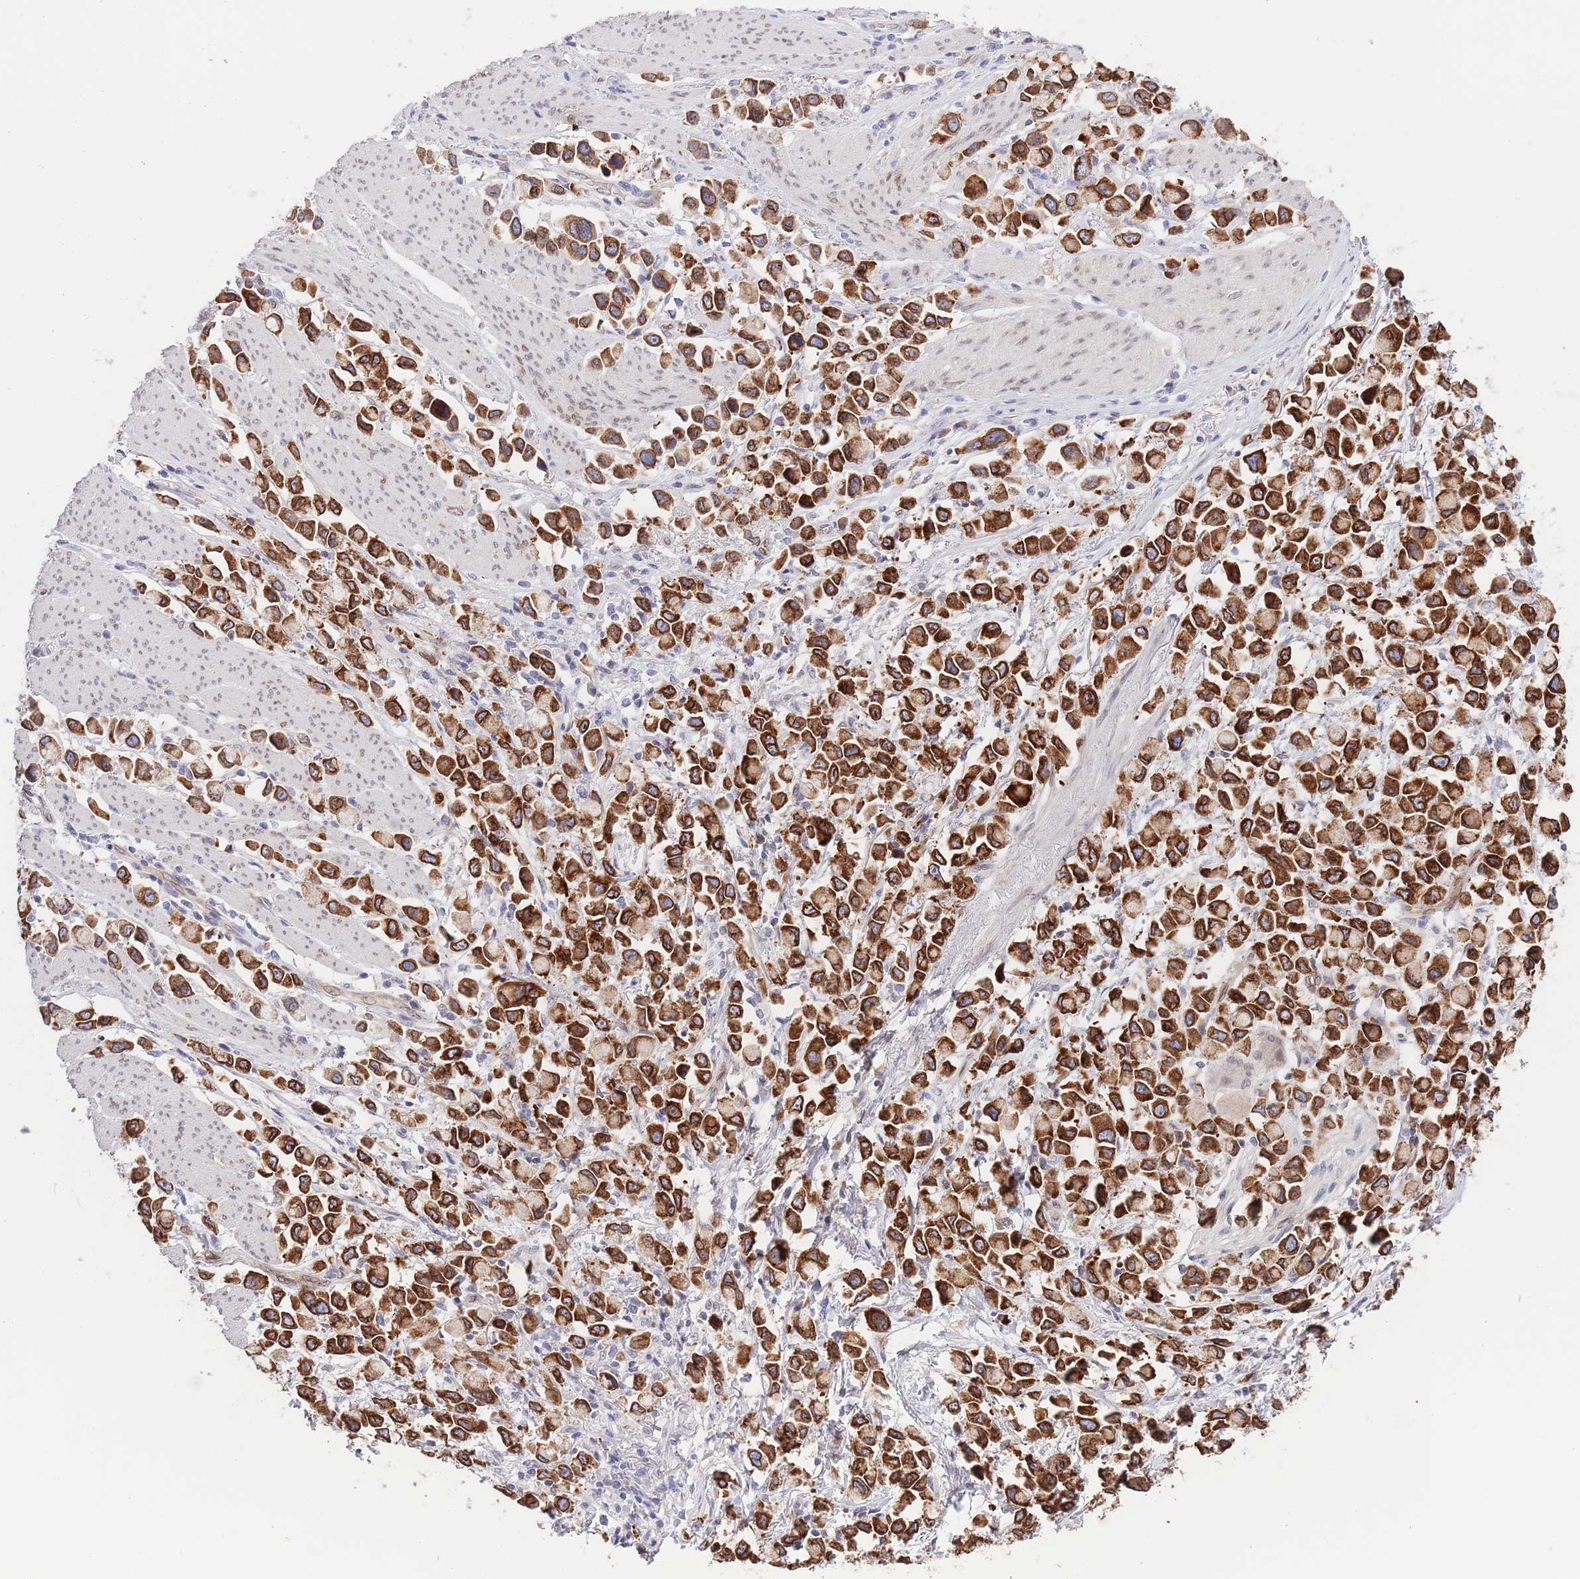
{"staining": {"intensity": "strong", "quantity": ">75%", "location": "cytoplasmic/membranous"}, "tissue": "stomach cancer", "cell_type": "Tumor cells", "image_type": "cancer", "snomed": [{"axis": "morphology", "description": "Adenocarcinoma, NOS"}, {"axis": "topography", "description": "Stomach"}], "caption": "Immunohistochemistry (IHC) micrograph of neoplastic tissue: stomach adenocarcinoma stained using immunohistochemistry (IHC) exhibits high levels of strong protein expression localized specifically in the cytoplasmic/membranous of tumor cells, appearing as a cytoplasmic/membranous brown color.", "gene": "EBPL", "patient": {"sex": "female", "age": 81}}